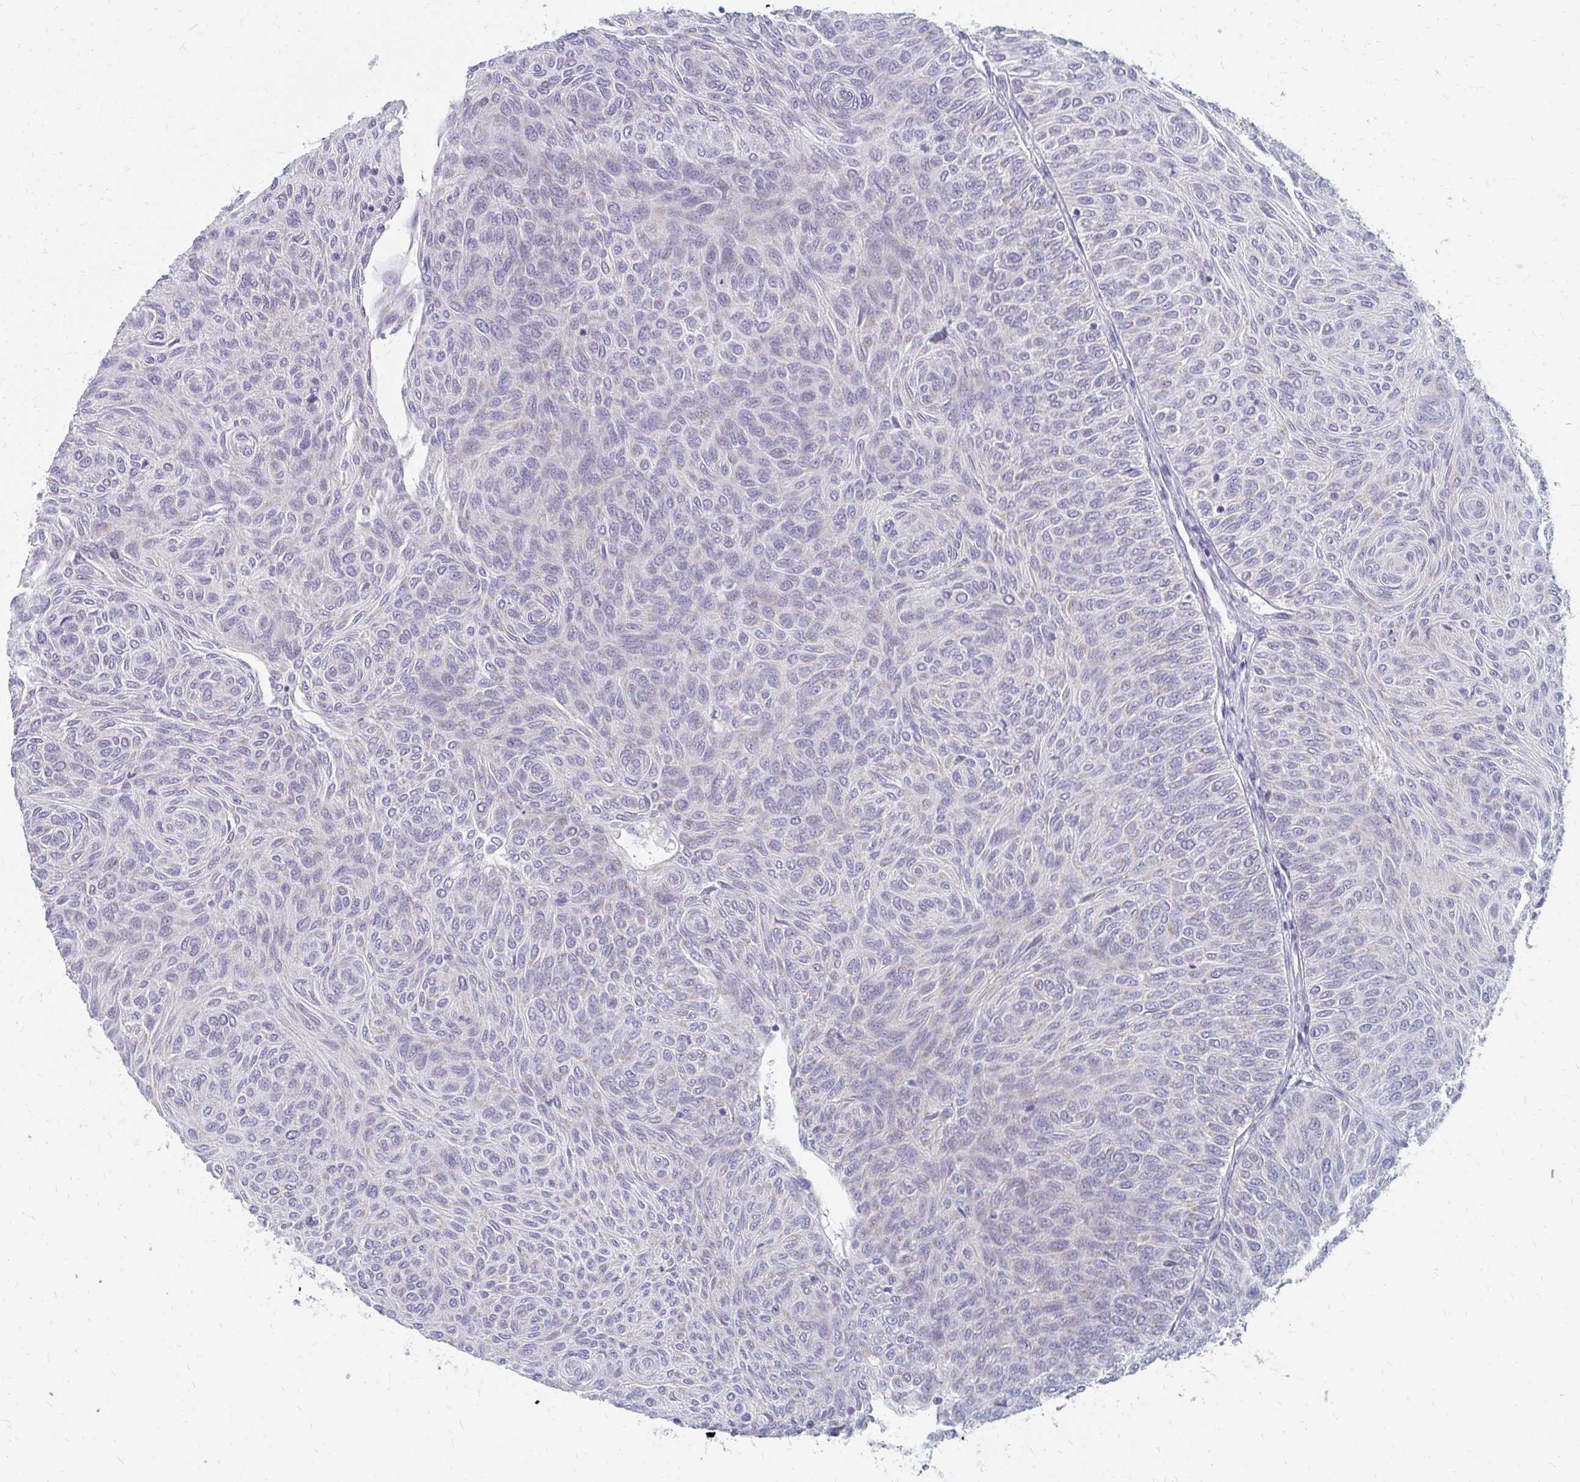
{"staining": {"intensity": "weak", "quantity": "<25%", "location": "cytoplasmic/membranous"}, "tissue": "urothelial cancer", "cell_type": "Tumor cells", "image_type": "cancer", "snomed": [{"axis": "morphology", "description": "Urothelial carcinoma, Low grade"}, {"axis": "topography", "description": "Urinary bladder"}], "caption": "This is an IHC histopathology image of urothelial carcinoma (low-grade). There is no expression in tumor cells.", "gene": "OR10V1", "patient": {"sex": "male", "age": 78}}